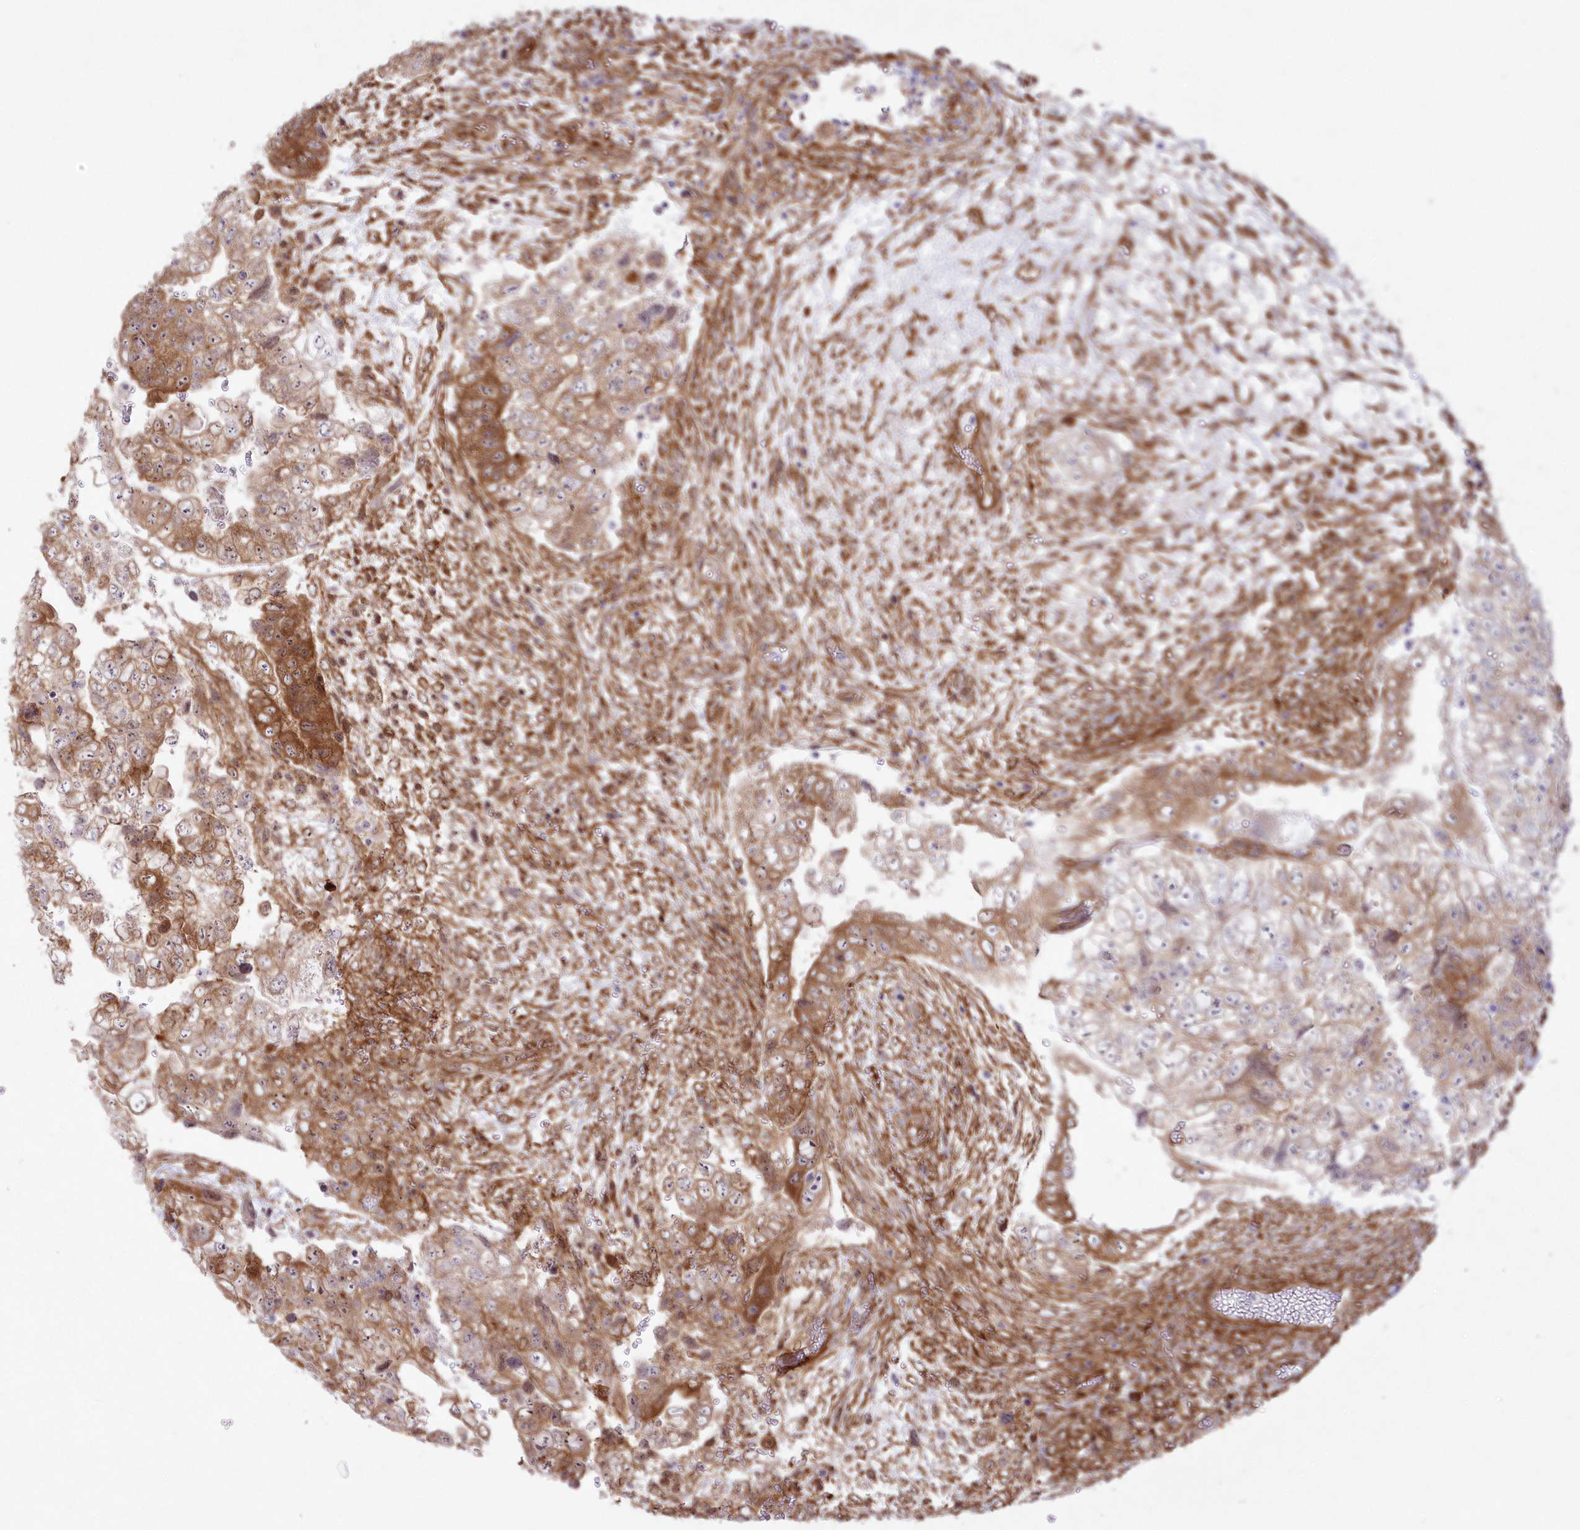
{"staining": {"intensity": "moderate", "quantity": ">75%", "location": "cytoplasmic/membranous"}, "tissue": "testis cancer", "cell_type": "Tumor cells", "image_type": "cancer", "snomed": [{"axis": "morphology", "description": "Carcinoma, Embryonal, NOS"}, {"axis": "topography", "description": "Testis"}], "caption": "A micrograph showing moderate cytoplasmic/membranous staining in approximately >75% of tumor cells in testis cancer, as visualized by brown immunohistochemical staining.", "gene": "SH3PXD2B", "patient": {"sex": "male", "age": 37}}